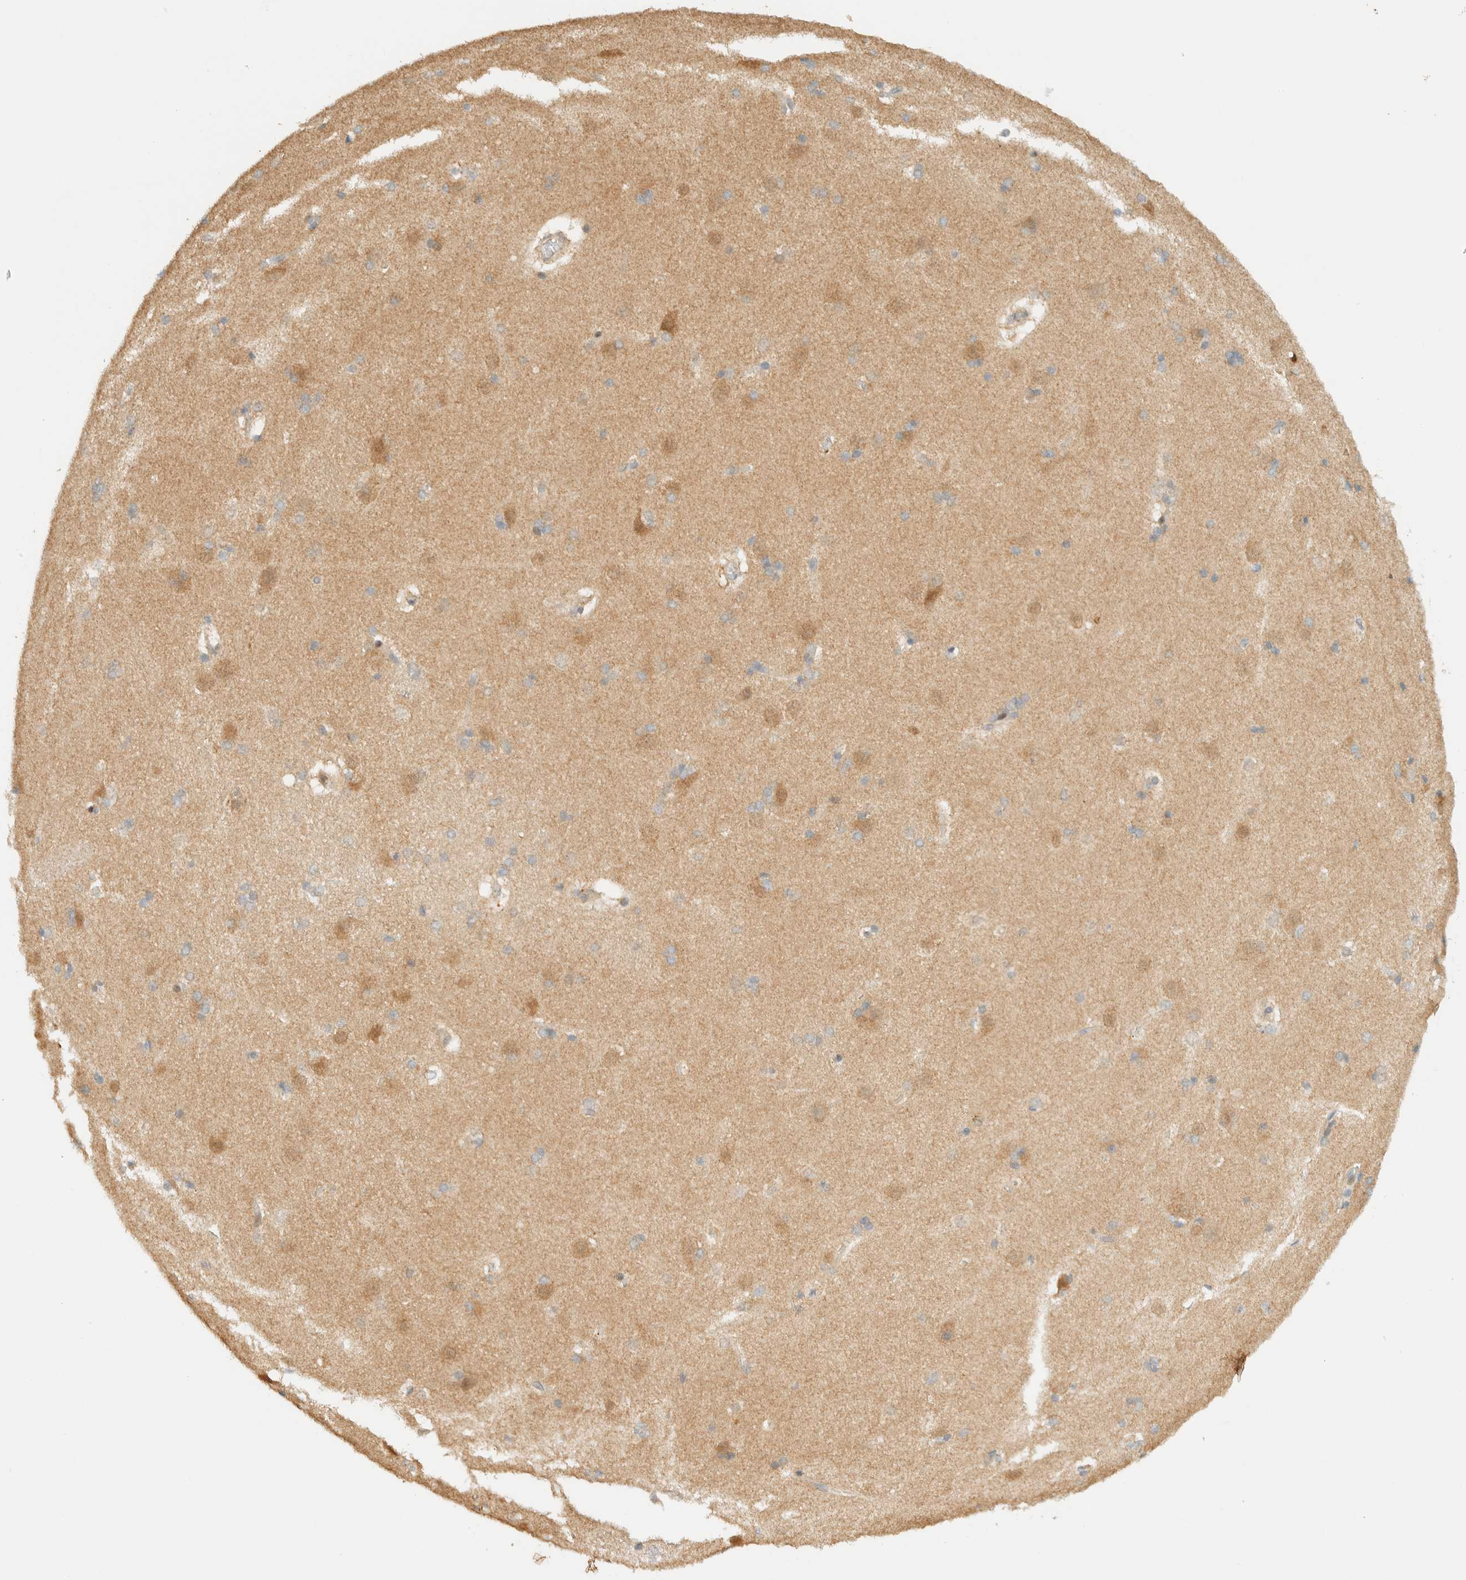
{"staining": {"intensity": "moderate", "quantity": "<25%", "location": "cytoplasmic/membranous,nuclear"}, "tissue": "caudate", "cell_type": "Glial cells", "image_type": "normal", "snomed": [{"axis": "morphology", "description": "Normal tissue, NOS"}, {"axis": "topography", "description": "Lateral ventricle wall"}], "caption": "Immunohistochemical staining of normal human caudate reveals low levels of moderate cytoplasmic/membranous,nuclear positivity in approximately <25% of glial cells. The staining is performed using DAB brown chromogen to label protein expression. The nuclei are counter-stained blue using hematoxylin.", "gene": "ZBTB34", "patient": {"sex": "female", "age": 19}}